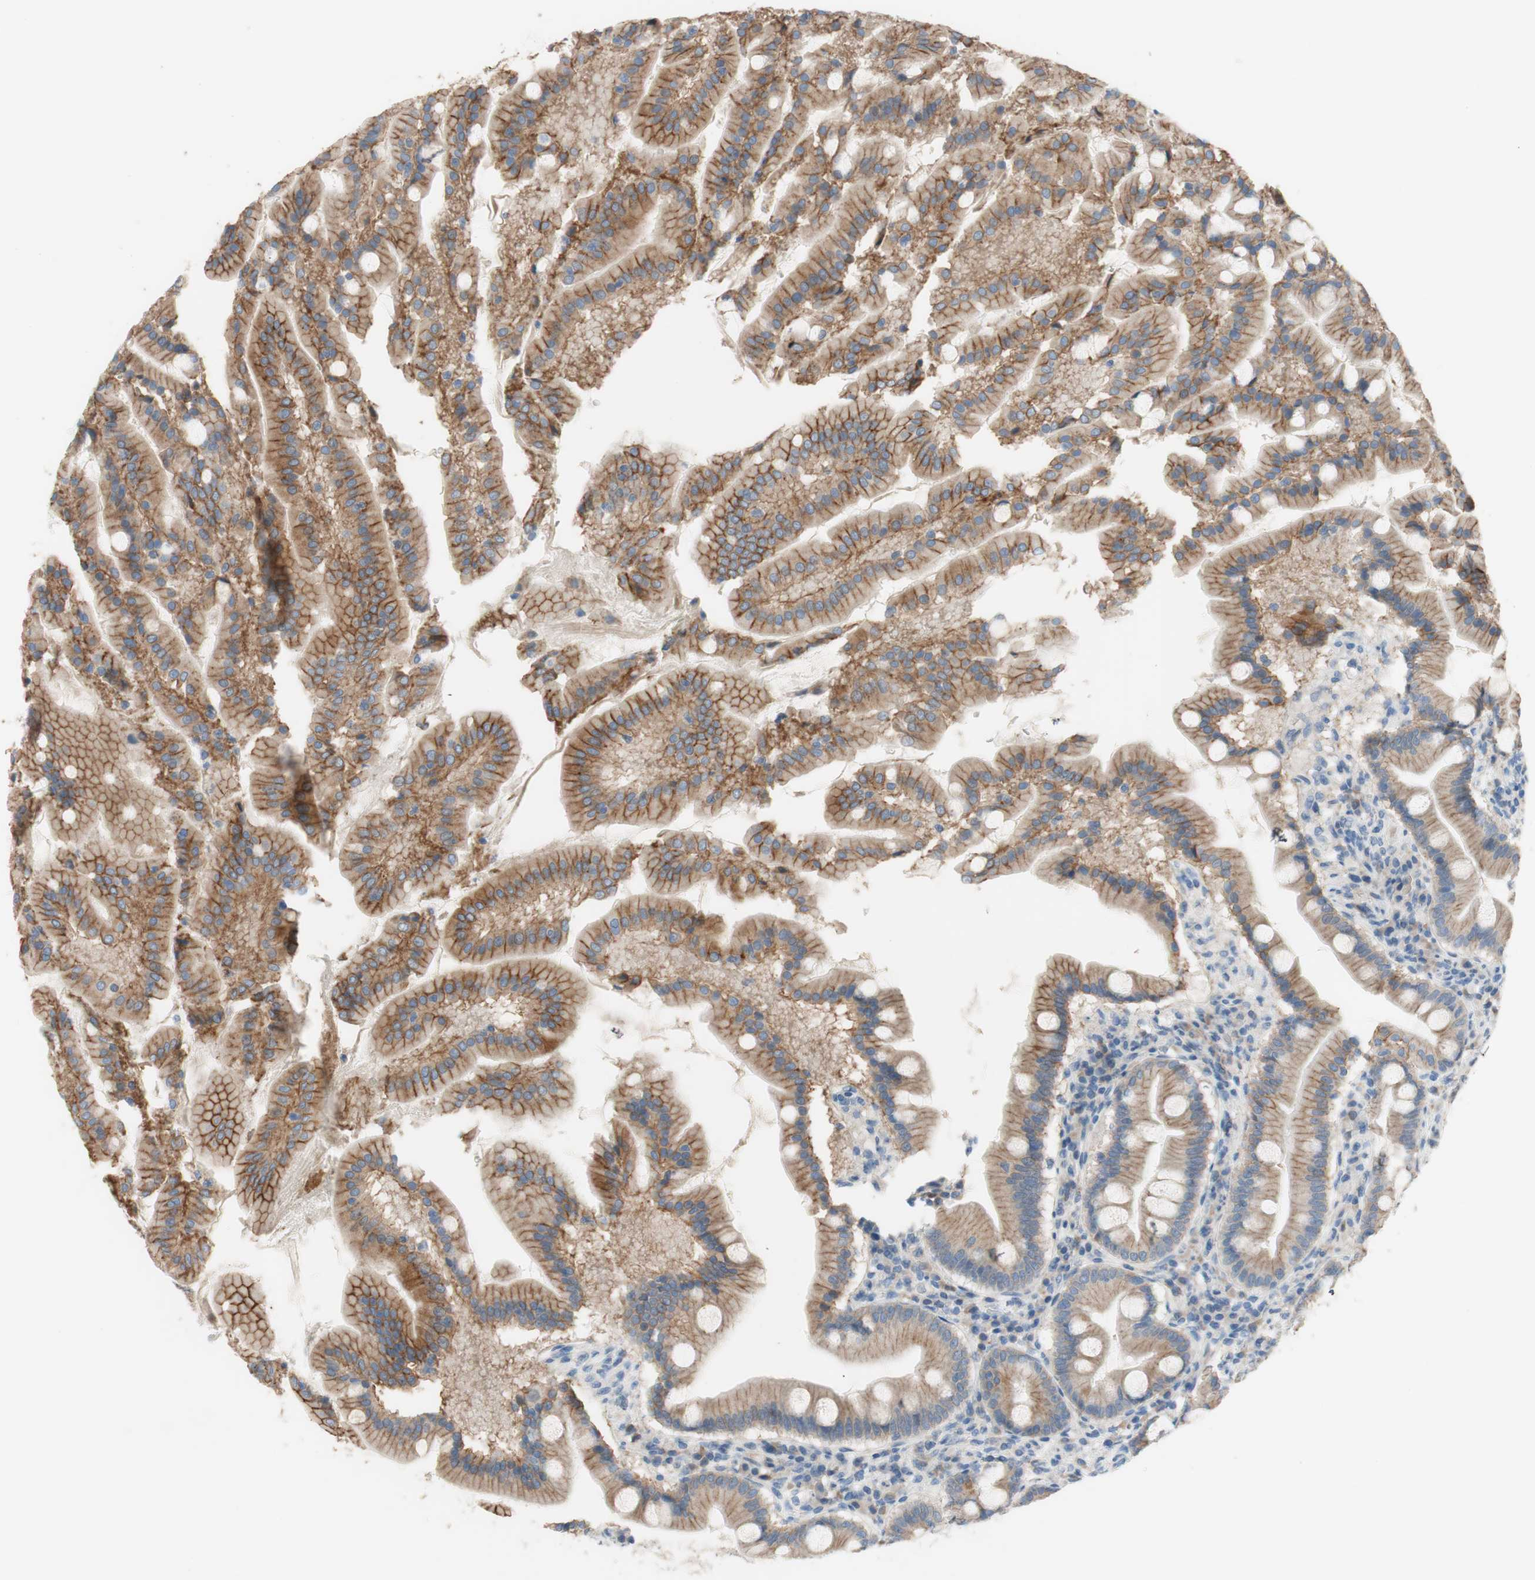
{"staining": {"intensity": "moderate", "quantity": ">75%", "location": "cytoplasmic/membranous"}, "tissue": "duodenum", "cell_type": "Glandular cells", "image_type": "normal", "snomed": [{"axis": "morphology", "description": "Normal tissue, NOS"}, {"axis": "topography", "description": "Duodenum"}], "caption": "A micrograph showing moderate cytoplasmic/membranous staining in about >75% of glandular cells in normal duodenum, as visualized by brown immunohistochemical staining.", "gene": "FDFT1", "patient": {"sex": "male", "age": 50}}